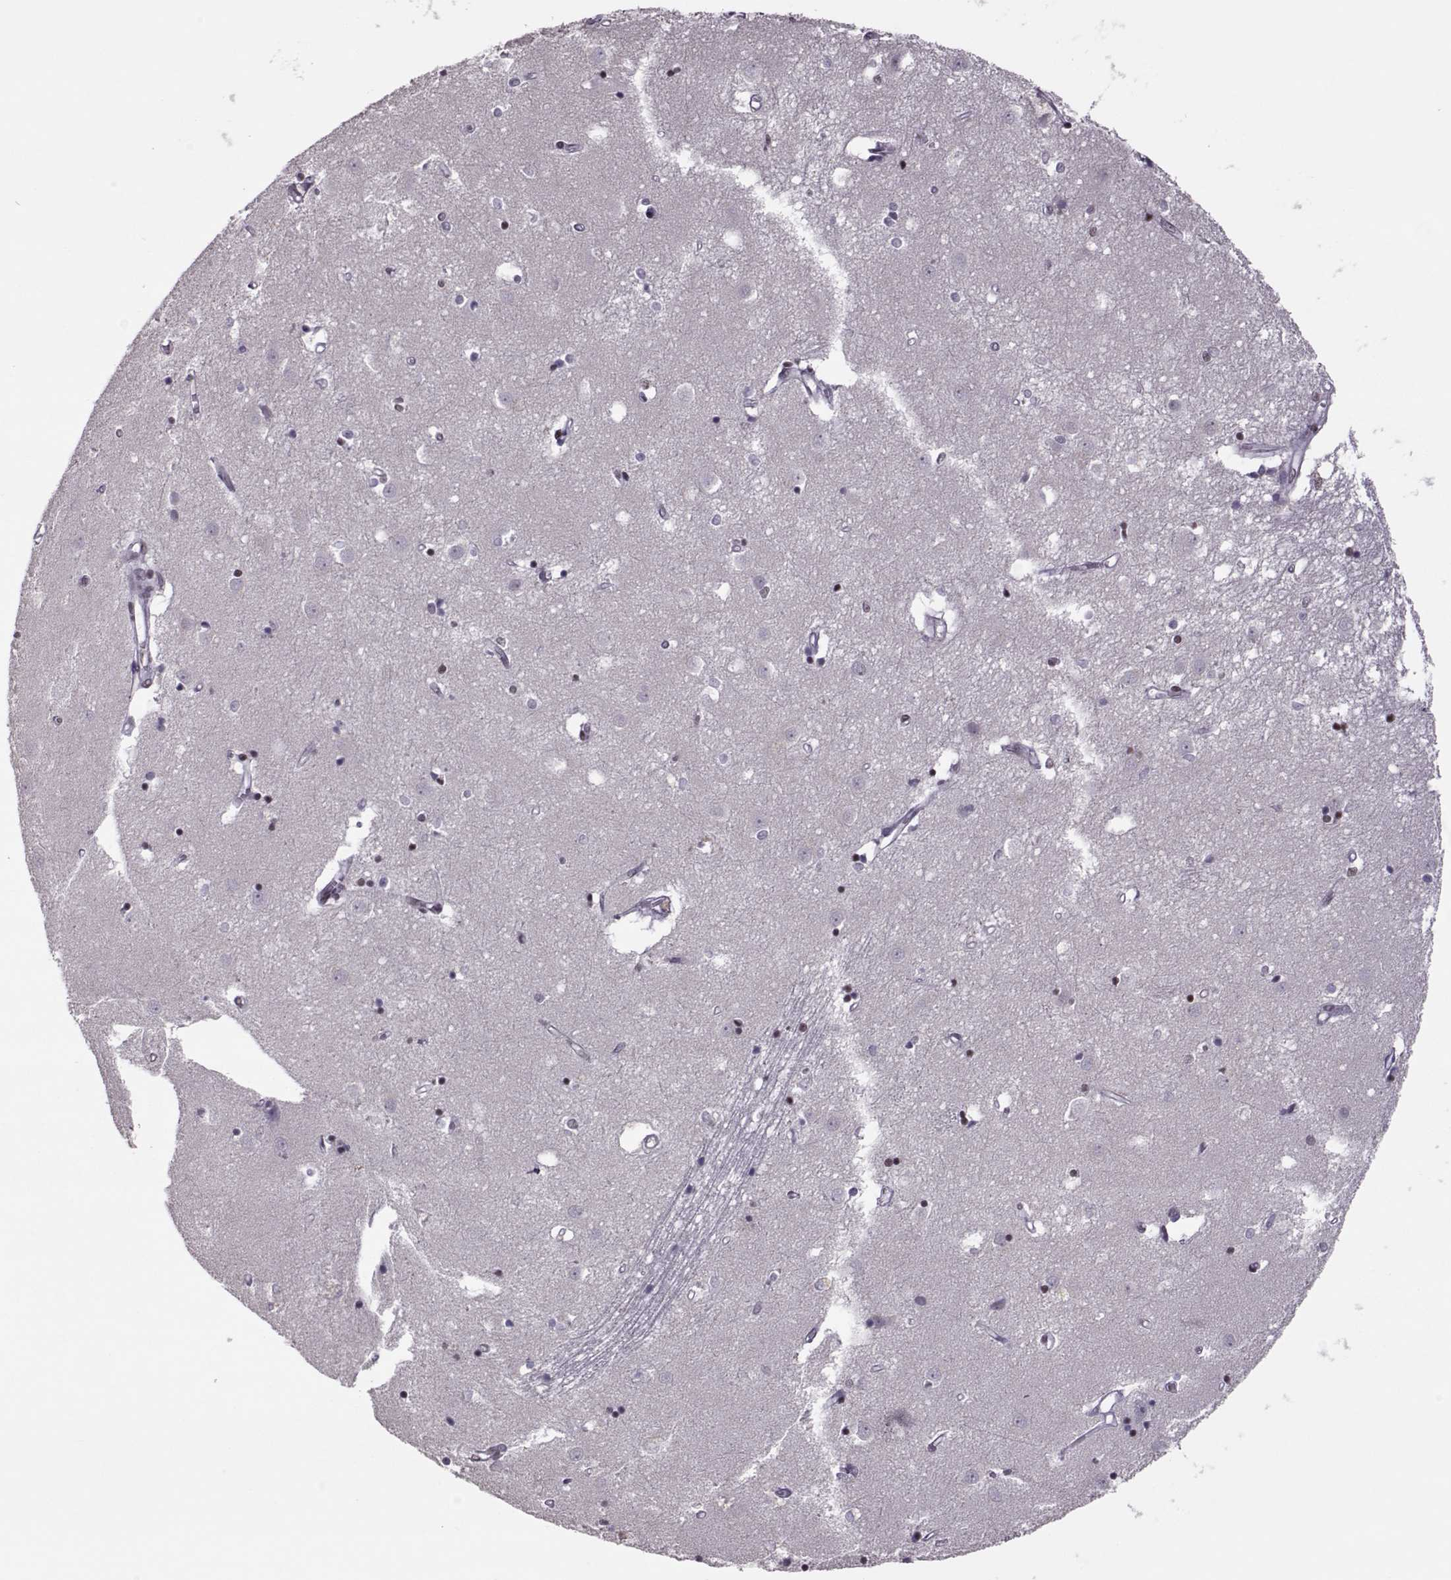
{"staining": {"intensity": "negative", "quantity": "none", "location": "none"}, "tissue": "caudate", "cell_type": "Glial cells", "image_type": "normal", "snomed": [{"axis": "morphology", "description": "Normal tissue, NOS"}, {"axis": "topography", "description": "Lateral ventricle wall"}], "caption": "Image shows no significant protein expression in glial cells of benign caudate. (DAB immunohistochemistry (IHC) visualized using brightfield microscopy, high magnification).", "gene": "LIN28A", "patient": {"sex": "male", "age": 54}}